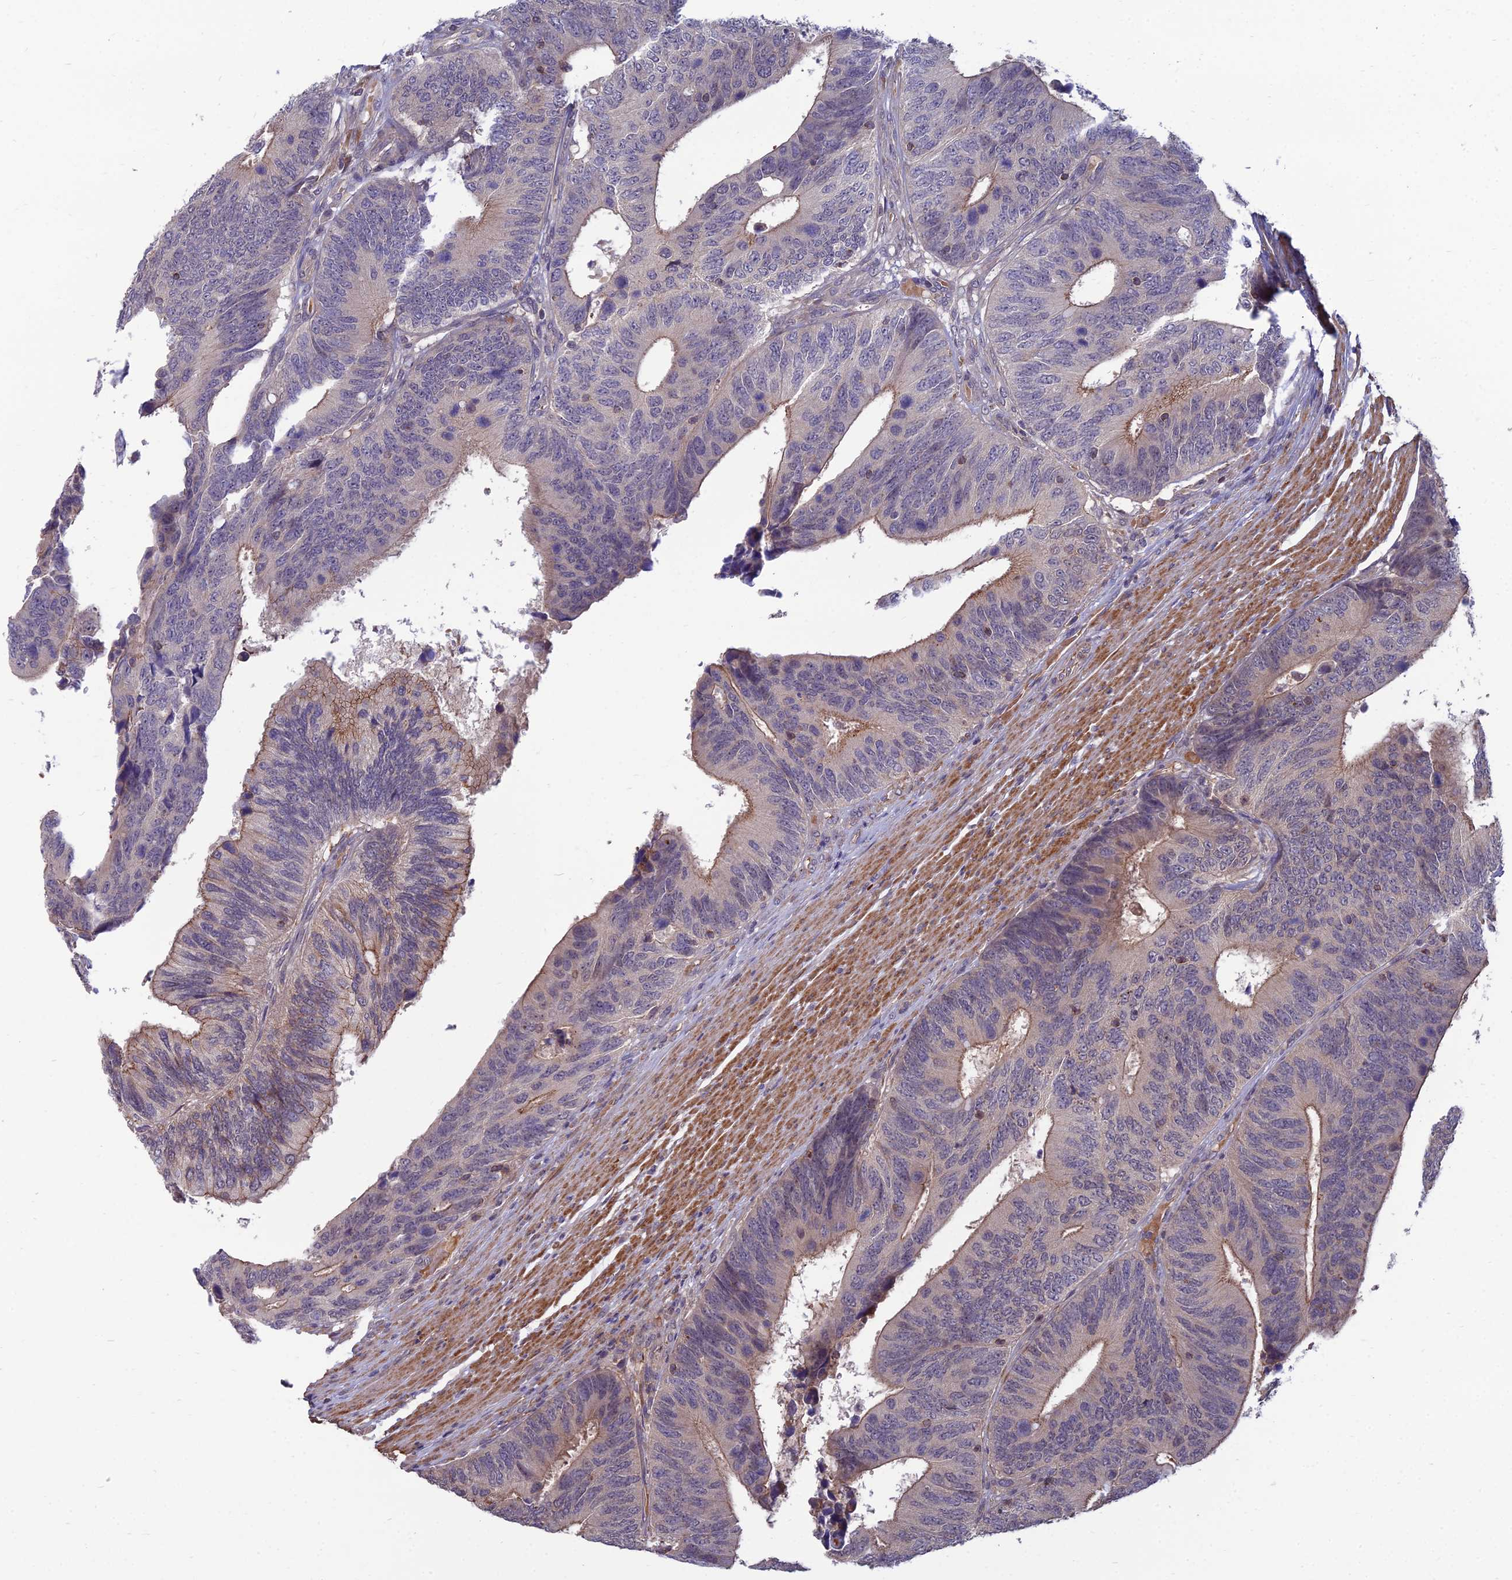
{"staining": {"intensity": "moderate", "quantity": "<25%", "location": "cytoplasmic/membranous"}, "tissue": "colorectal cancer", "cell_type": "Tumor cells", "image_type": "cancer", "snomed": [{"axis": "morphology", "description": "Adenocarcinoma, NOS"}, {"axis": "topography", "description": "Colon"}], "caption": "Immunohistochemistry (IHC) histopathology image of colorectal cancer (adenocarcinoma) stained for a protein (brown), which demonstrates low levels of moderate cytoplasmic/membranous expression in about <25% of tumor cells.", "gene": "OPA3", "patient": {"sex": "male", "age": 87}}